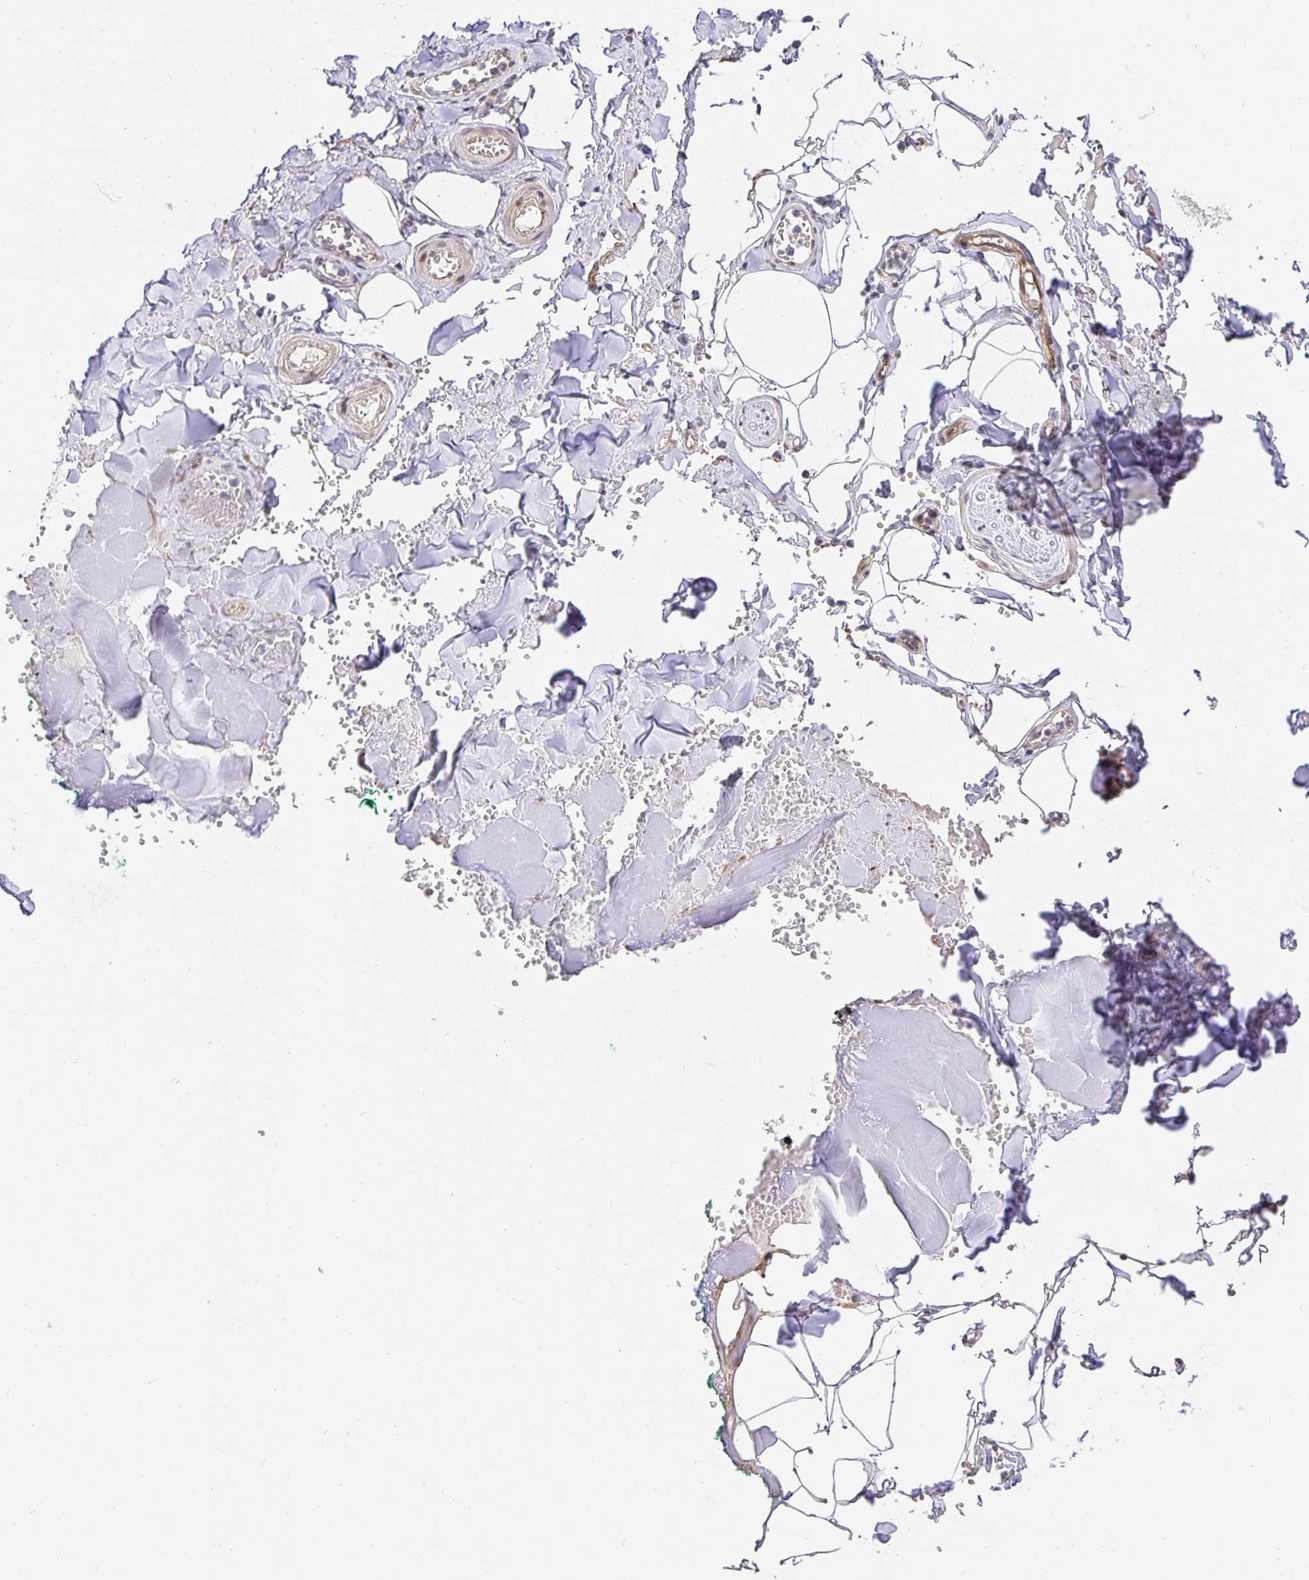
{"staining": {"intensity": "weak", "quantity": "<25%", "location": "cytoplasmic/membranous"}, "tissue": "adipose tissue", "cell_type": "Adipocytes", "image_type": "normal", "snomed": [{"axis": "morphology", "description": "Normal tissue, NOS"}, {"axis": "topography", "description": "Vulva"}, {"axis": "topography", "description": "Peripheral nerve tissue"}], "caption": "Immunohistochemistry (IHC) photomicrograph of normal adipose tissue stained for a protein (brown), which reveals no positivity in adipocytes. The staining is performed using DAB (3,3'-diaminobenzidine) brown chromogen with nuclei counter-stained in using hematoxylin.", "gene": "TJP3", "patient": {"sex": "female", "age": 66}}